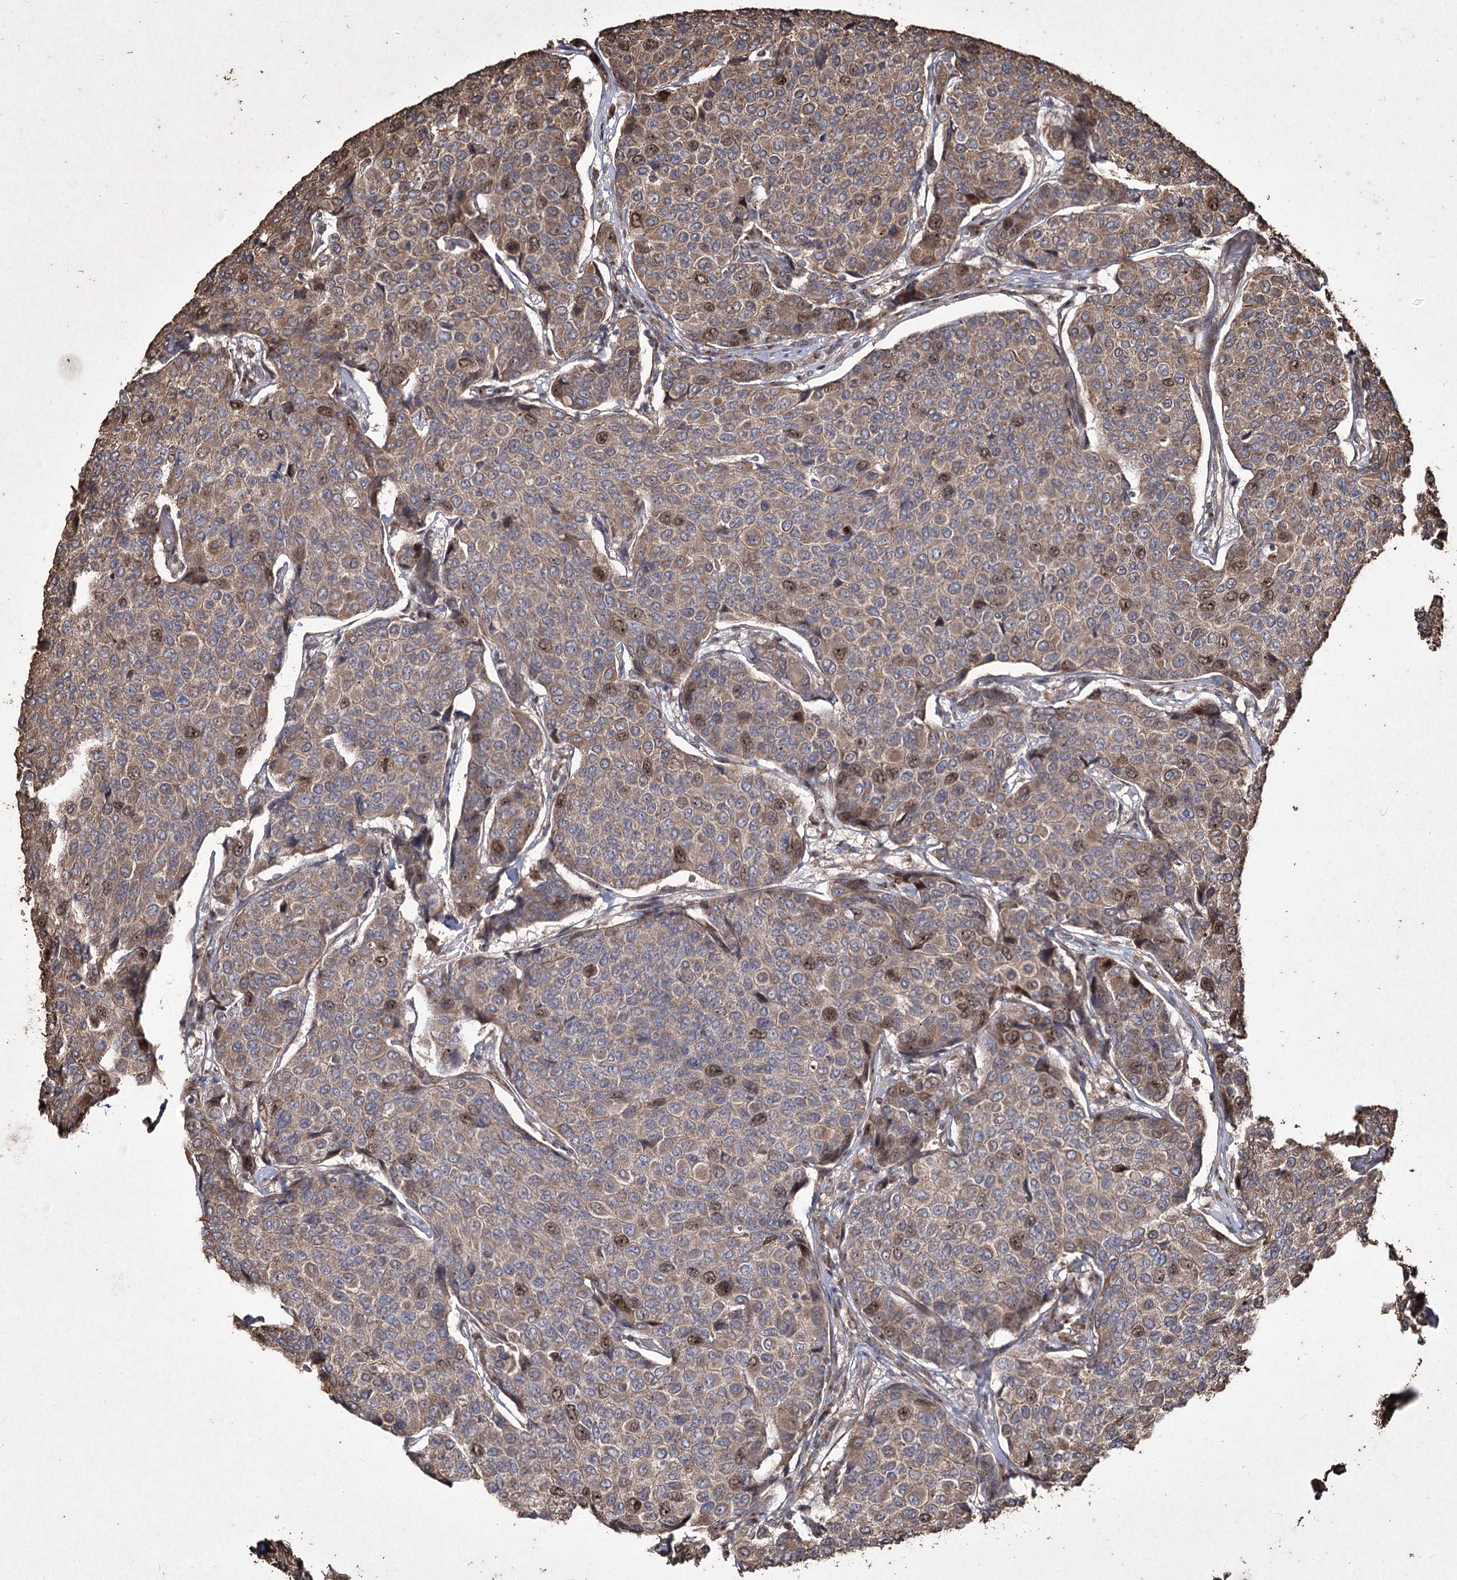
{"staining": {"intensity": "moderate", "quantity": "25%-75%", "location": "cytoplasmic/membranous,nuclear"}, "tissue": "breast cancer", "cell_type": "Tumor cells", "image_type": "cancer", "snomed": [{"axis": "morphology", "description": "Duct carcinoma"}, {"axis": "topography", "description": "Breast"}], "caption": "Immunohistochemistry (IHC) micrograph of neoplastic tissue: human intraductal carcinoma (breast) stained using IHC shows medium levels of moderate protein expression localized specifically in the cytoplasmic/membranous and nuclear of tumor cells, appearing as a cytoplasmic/membranous and nuclear brown color.", "gene": "PRC1", "patient": {"sex": "female", "age": 55}}